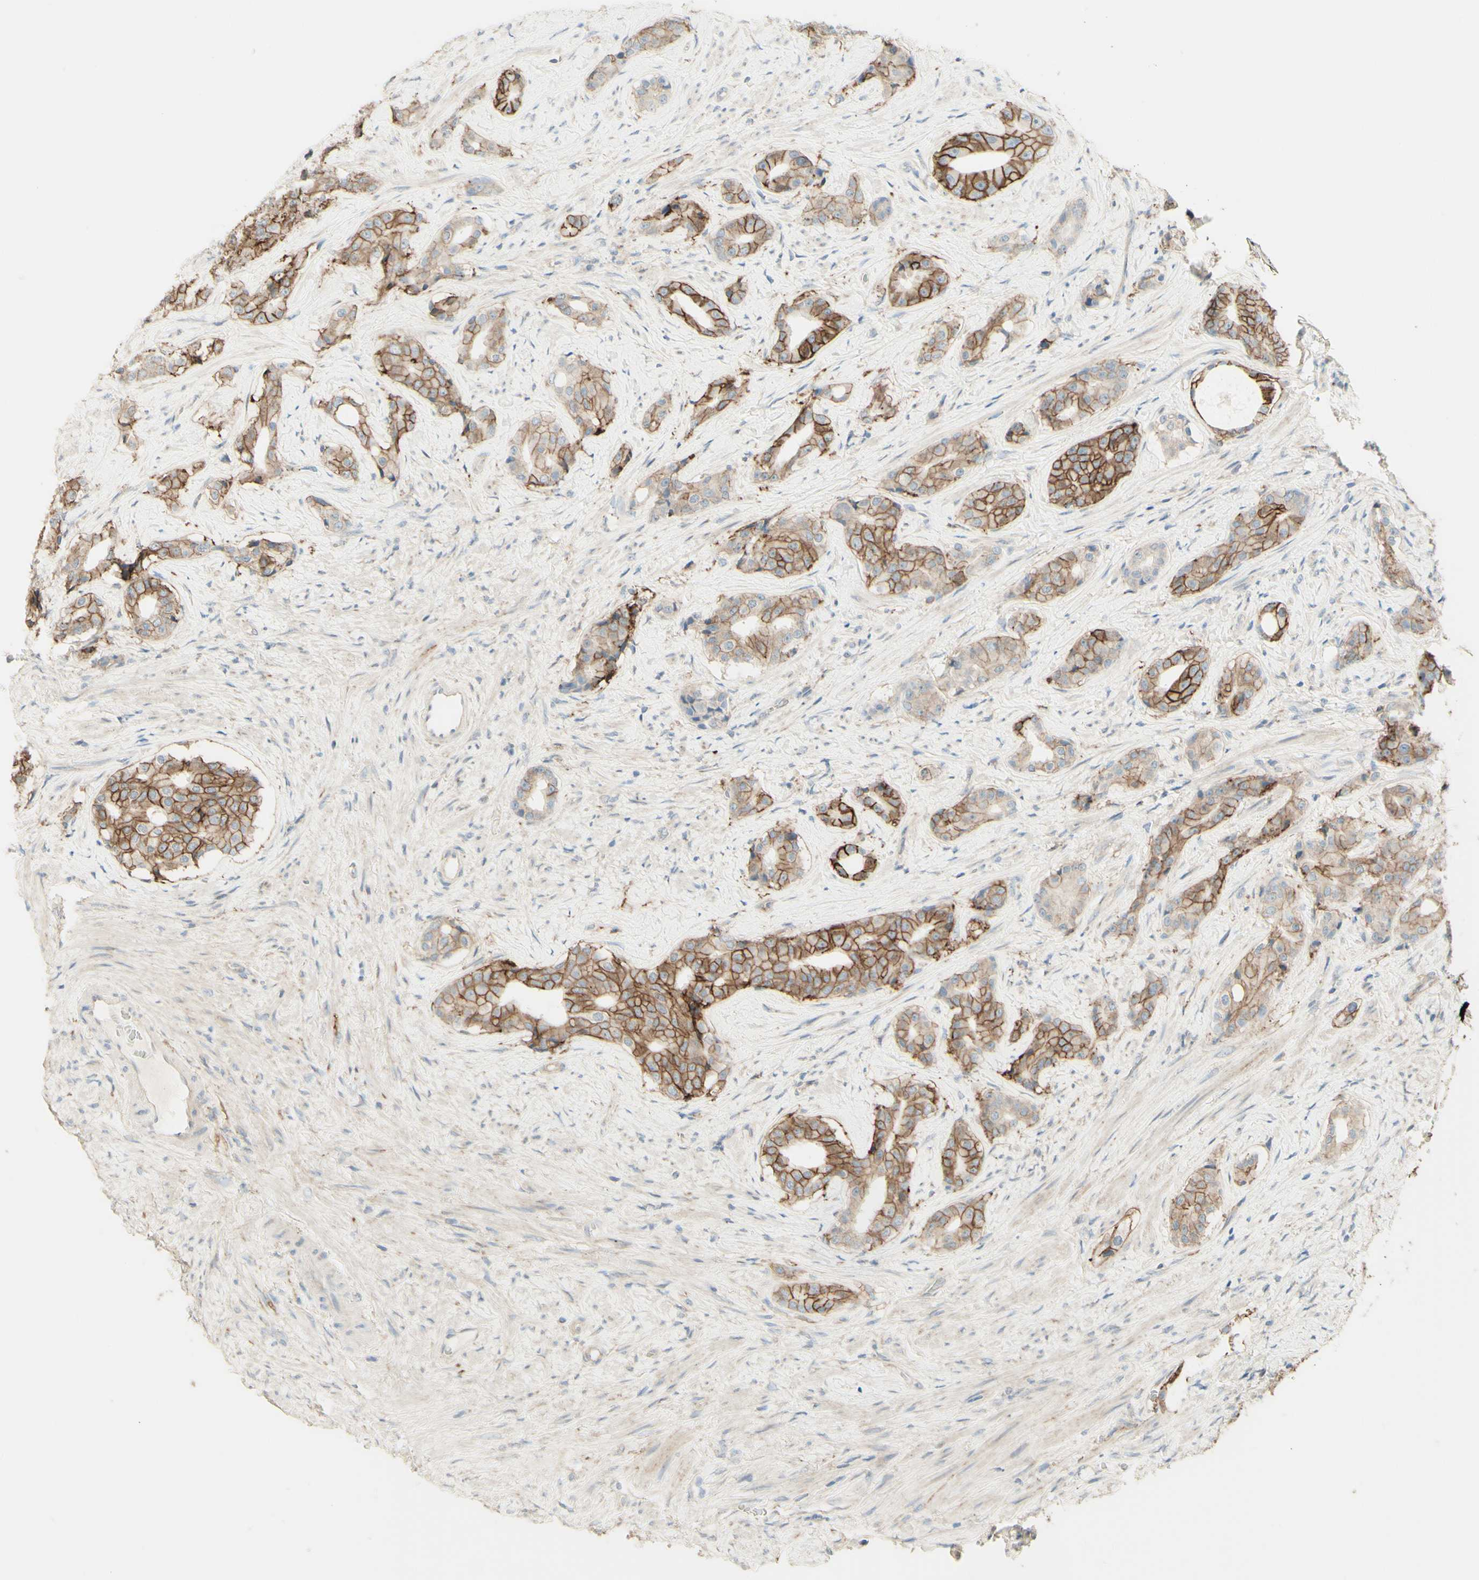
{"staining": {"intensity": "moderate", "quantity": ">75%", "location": "cytoplasmic/membranous"}, "tissue": "prostate cancer", "cell_type": "Tumor cells", "image_type": "cancer", "snomed": [{"axis": "morphology", "description": "Adenocarcinoma, High grade"}, {"axis": "topography", "description": "Prostate"}], "caption": "Moderate cytoplasmic/membranous positivity for a protein is appreciated in about >75% of tumor cells of high-grade adenocarcinoma (prostate) using IHC.", "gene": "RNF149", "patient": {"sex": "male", "age": 71}}